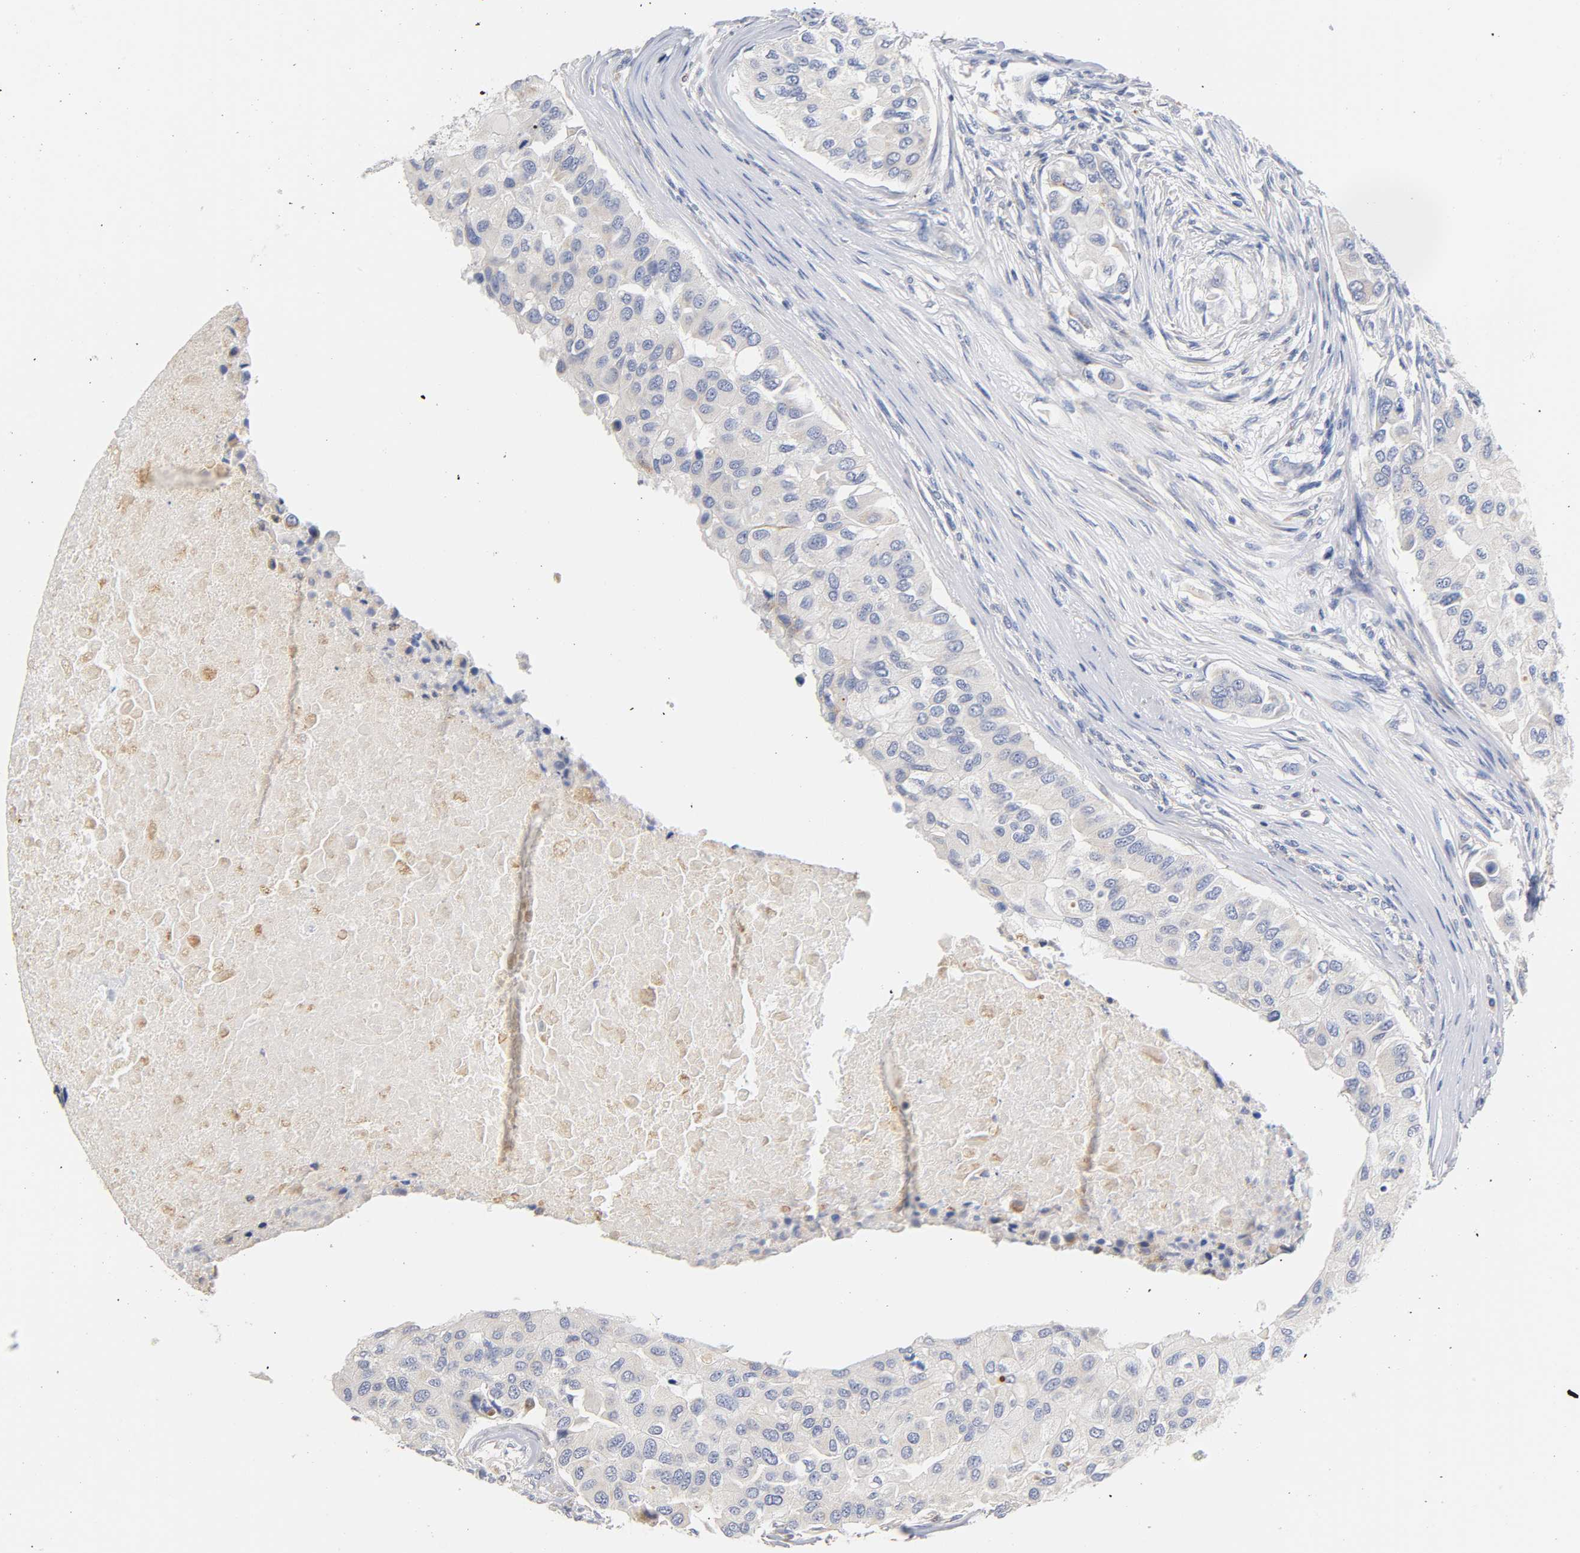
{"staining": {"intensity": "negative", "quantity": "none", "location": "none"}, "tissue": "breast cancer", "cell_type": "Tumor cells", "image_type": "cancer", "snomed": [{"axis": "morphology", "description": "Normal tissue, NOS"}, {"axis": "morphology", "description": "Duct carcinoma"}, {"axis": "topography", "description": "Breast"}], "caption": "Immunohistochemistry micrograph of neoplastic tissue: human breast cancer stained with DAB (3,3'-diaminobenzidine) shows no significant protein expression in tumor cells.", "gene": "SEMA5A", "patient": {"sex": "female", "age": 49}}